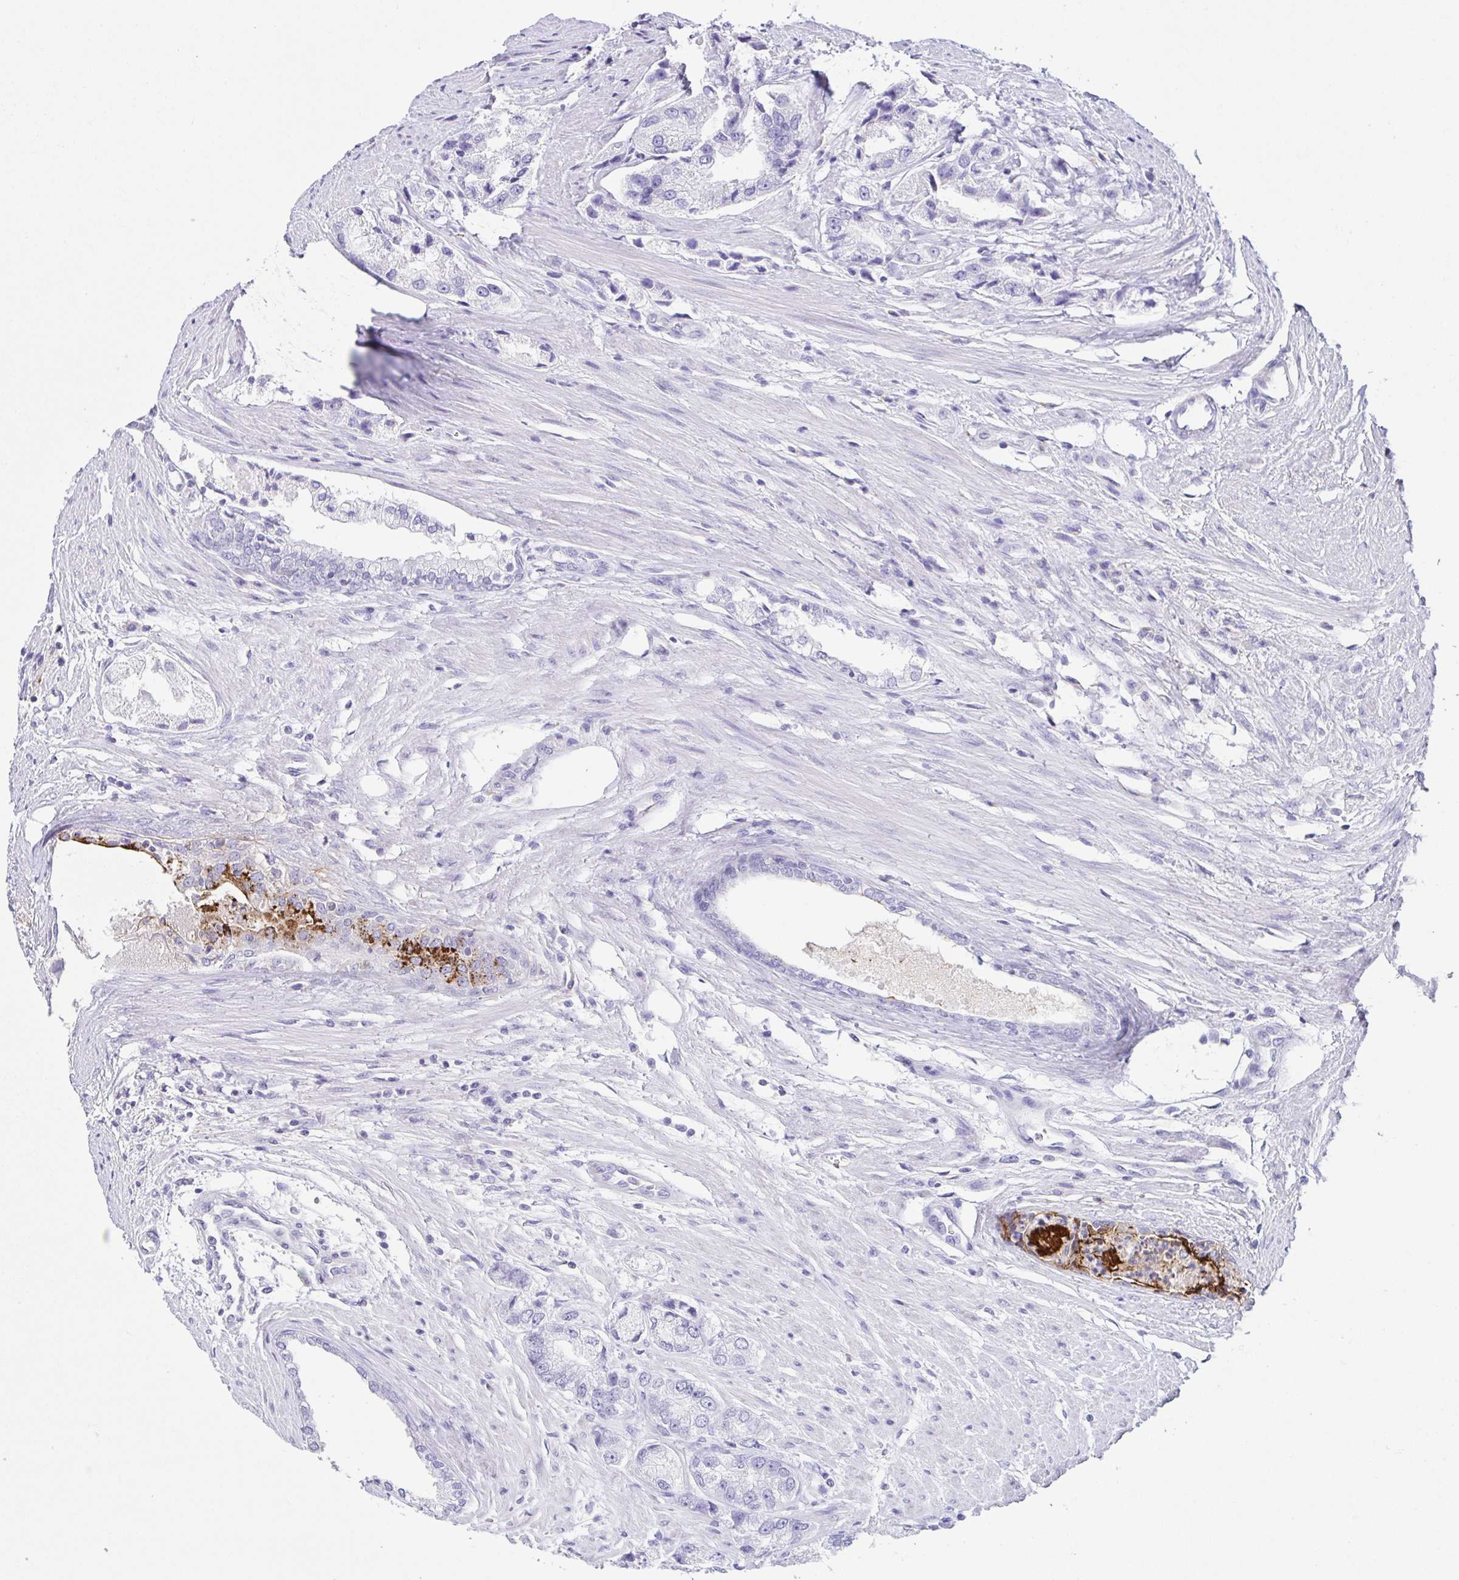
{"staining": {"intensity": "strong", "quantity": "<25%", "location": "cytoplasmic/membranous"}, "tissue": "prostate cancer", "cell_type": "Tumor cells", "image_type": "cancer", "snomed": [{"axis": "morphology", "description": "Adenocarcinoma, Low grade"}, {"axis": "topography", "description": "Prostate"}], "caption": "Immunohistochemistry (IHC) of low-grade adenocarcinoma (prostate) displays medium levels of strong cytoplasmic/membranous positivity in approximately <25% of tumor cells.", "gene": "ARPP21", "patient": {"sex": "male", "age": 69}}